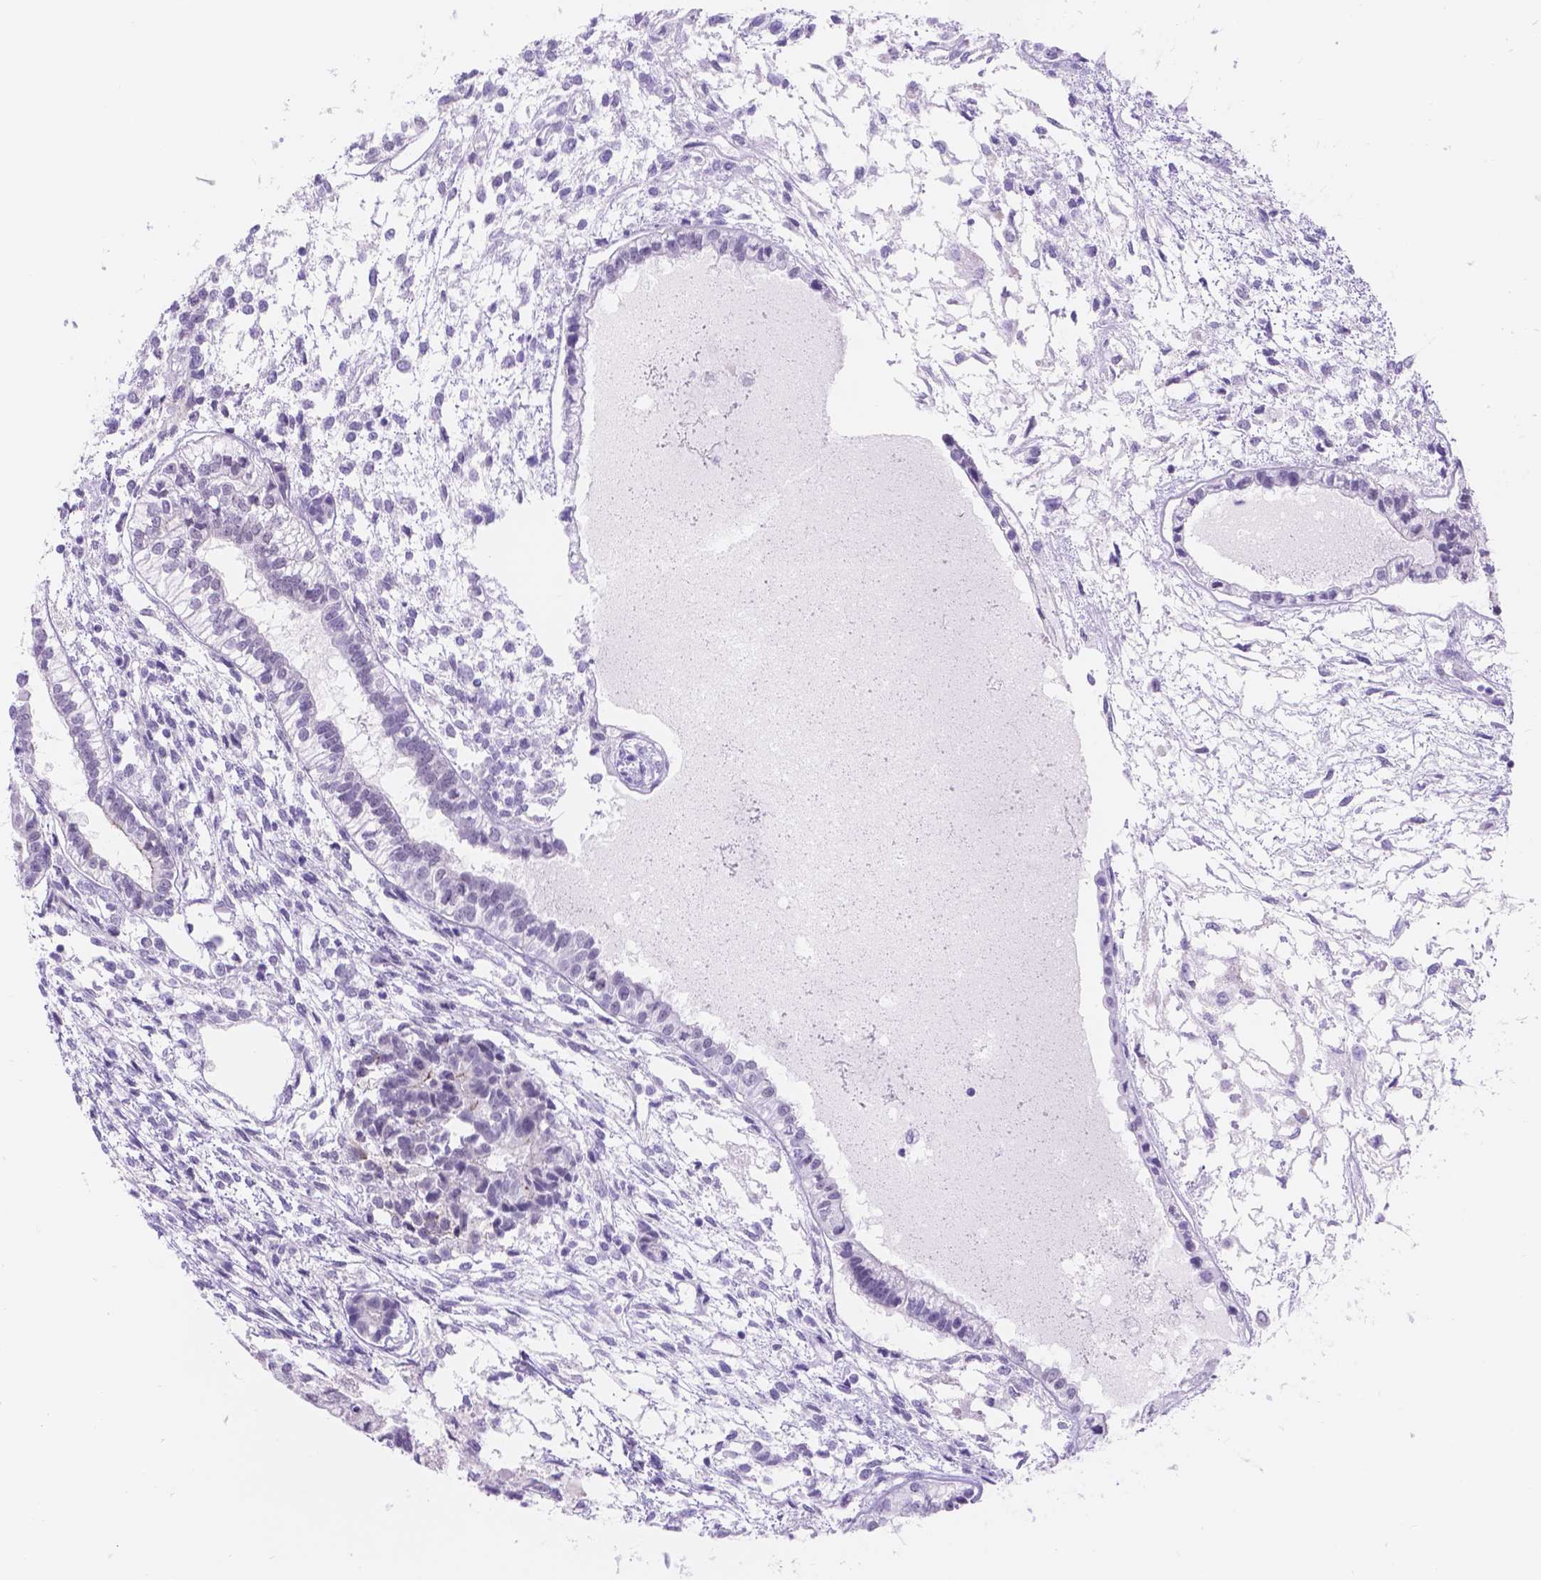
{"staining": {"intensity": "negative", "quantity": "none", "location": "none"}, "tissue": "testis cancer", "cell_type": "Tumor cells", "image_type": "cancer", "snomed": [{"axis": "morphology", "description": "Carcinoma, Embryonal, NOS"}, {"axis": "topography", "description": "Testis"}], "caption": "This is an IHC micrograph of testis cancer. There is no staining in tumor cells.", "gene": "DCC", "patient": {"sex": "male", "age": 37}}